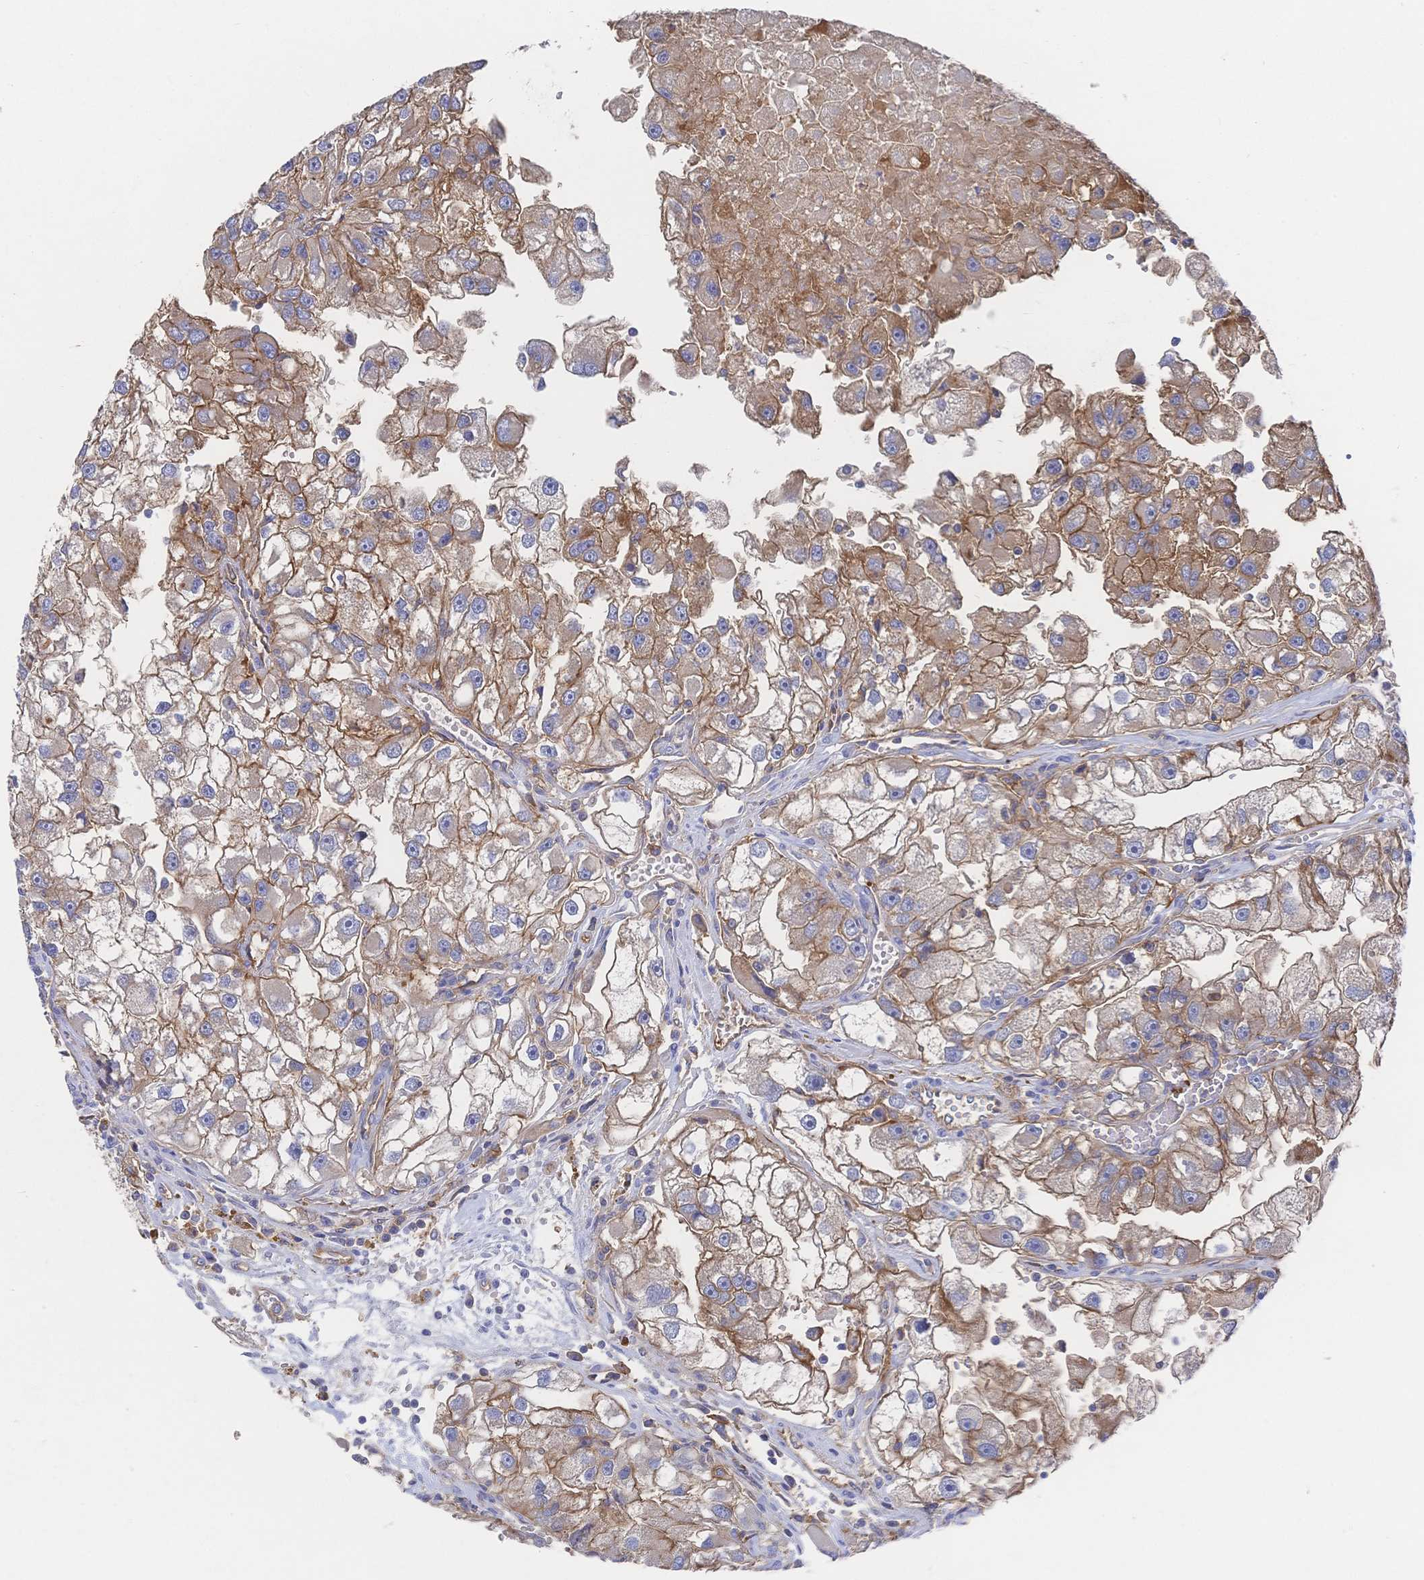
{"staining": {"intensity": "moderate", "quantity": ">75%", "location": "cytoplasmic/membranous"}, "tissue": "renal cancer", "cell_type": "Tumor cells", "image_type": "cancer", "snomed": [{"axis": "morphology", "description": "Adenocarcinoma, NOS"}, {"axis": "topography", "description": "Kidney"}], "caption": "Immunohistochemical staining of human renal cancer reveals medium levels of moderate cytoplasmic/membranous protein positivity in about >75% of tumor cells.", "gene": "F11R", "patient": {"sex": "male", "age": 63}}